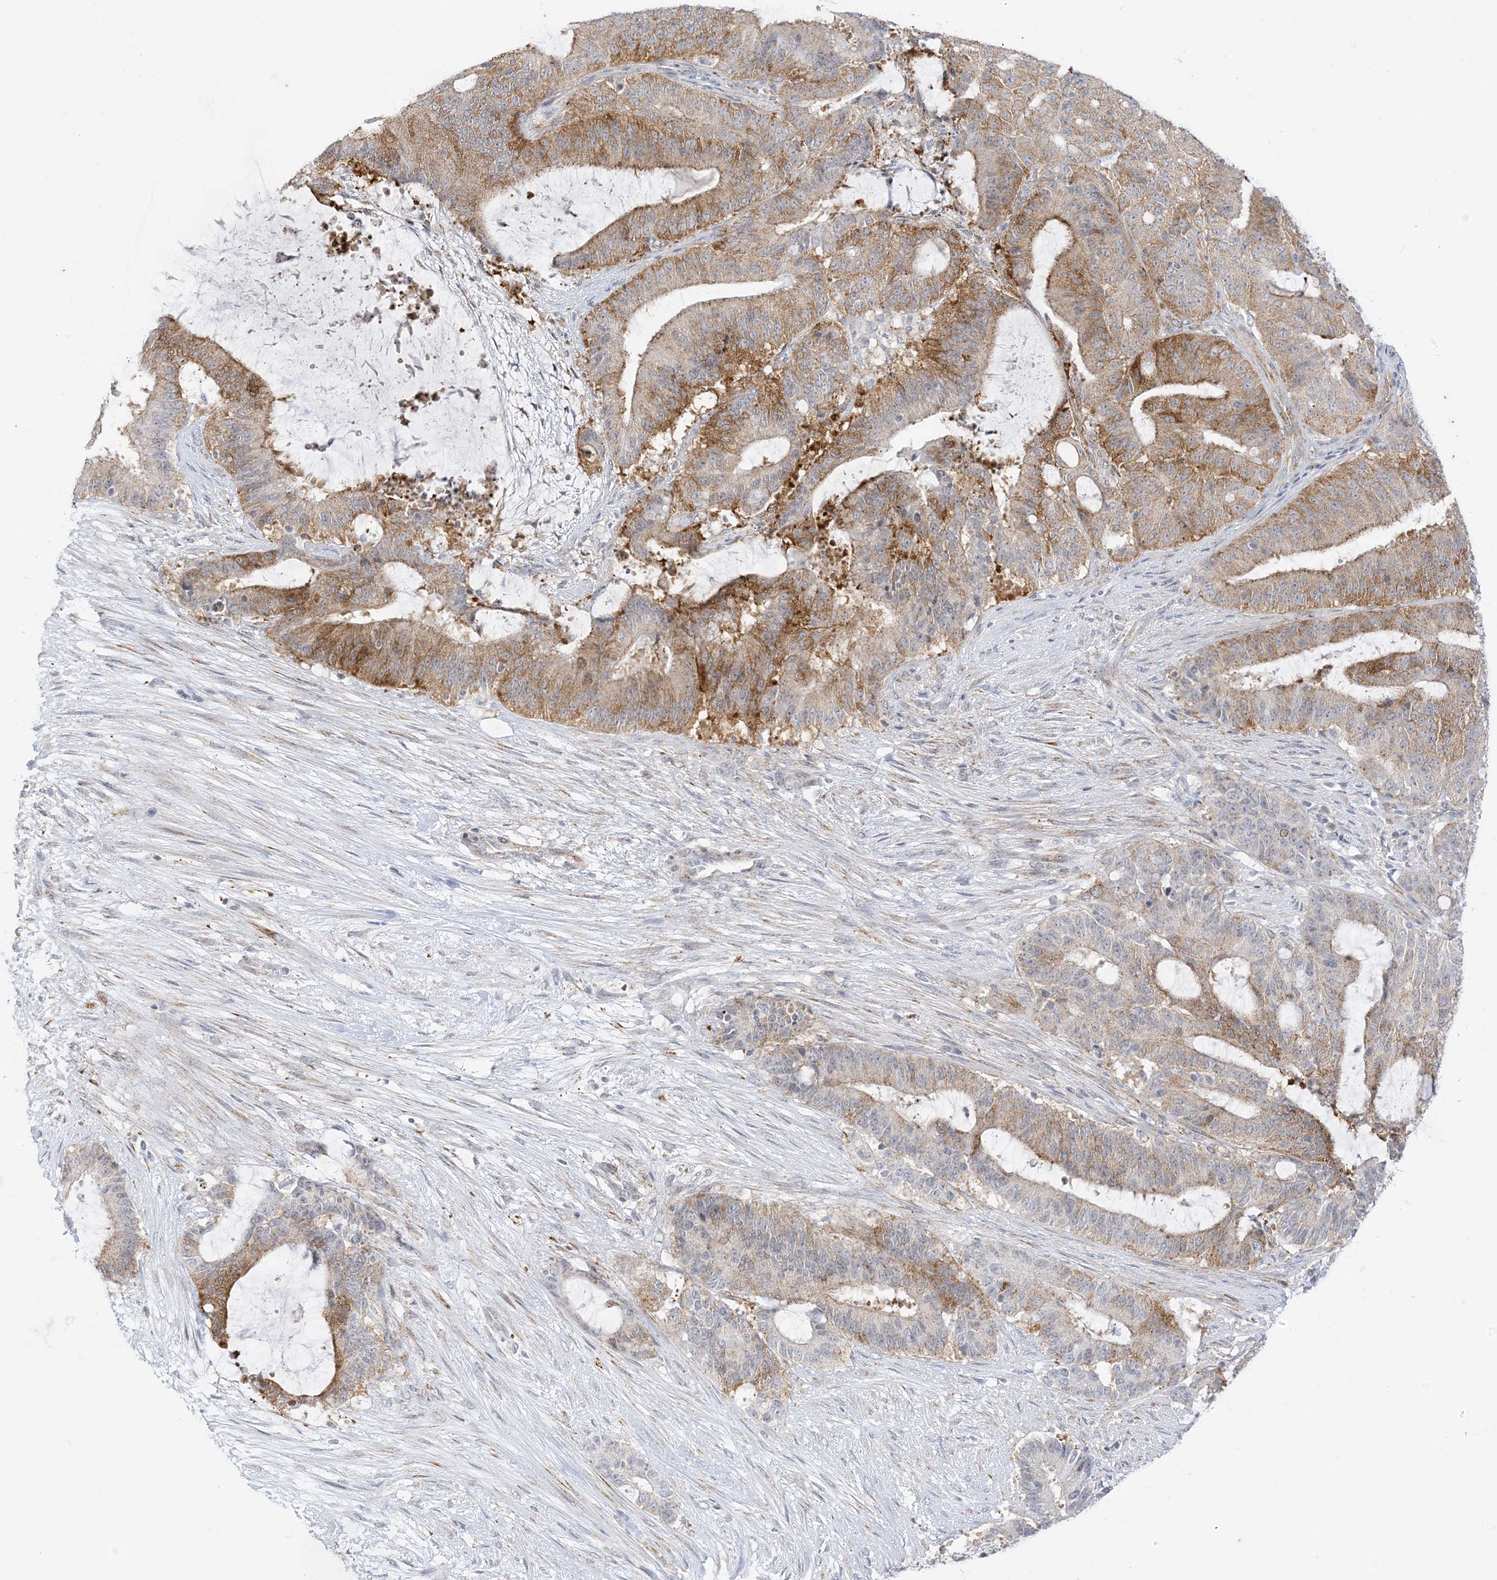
{"staining": {"intensity": "moderate", "quantity": ">75%", "location": "cytoplasmic/membranous"}, "tissue": "liver cancer", "cell_type": "Tumor cells", "image_type": "cancer", "snomed": [{"axis": "morphology", "description": "Normal tissue, NOS"}, {"axis": "morphology", "description": "Cholangiocarcinoma"}, {"axis": "topography", "description": "Liver"}, {"axis": "topography", "description": "Peripheral nerve tissue"}], "caption": "Liver cancer (cholangiocarcinoma) stained with DAB immunohistochemistry (IHC) shows medium levels of moderate cytoplasmic/membranous expression in about >75% of tumor cells.", "gene": "RAC1", "patient": {"sex": "female", "age": 73}}